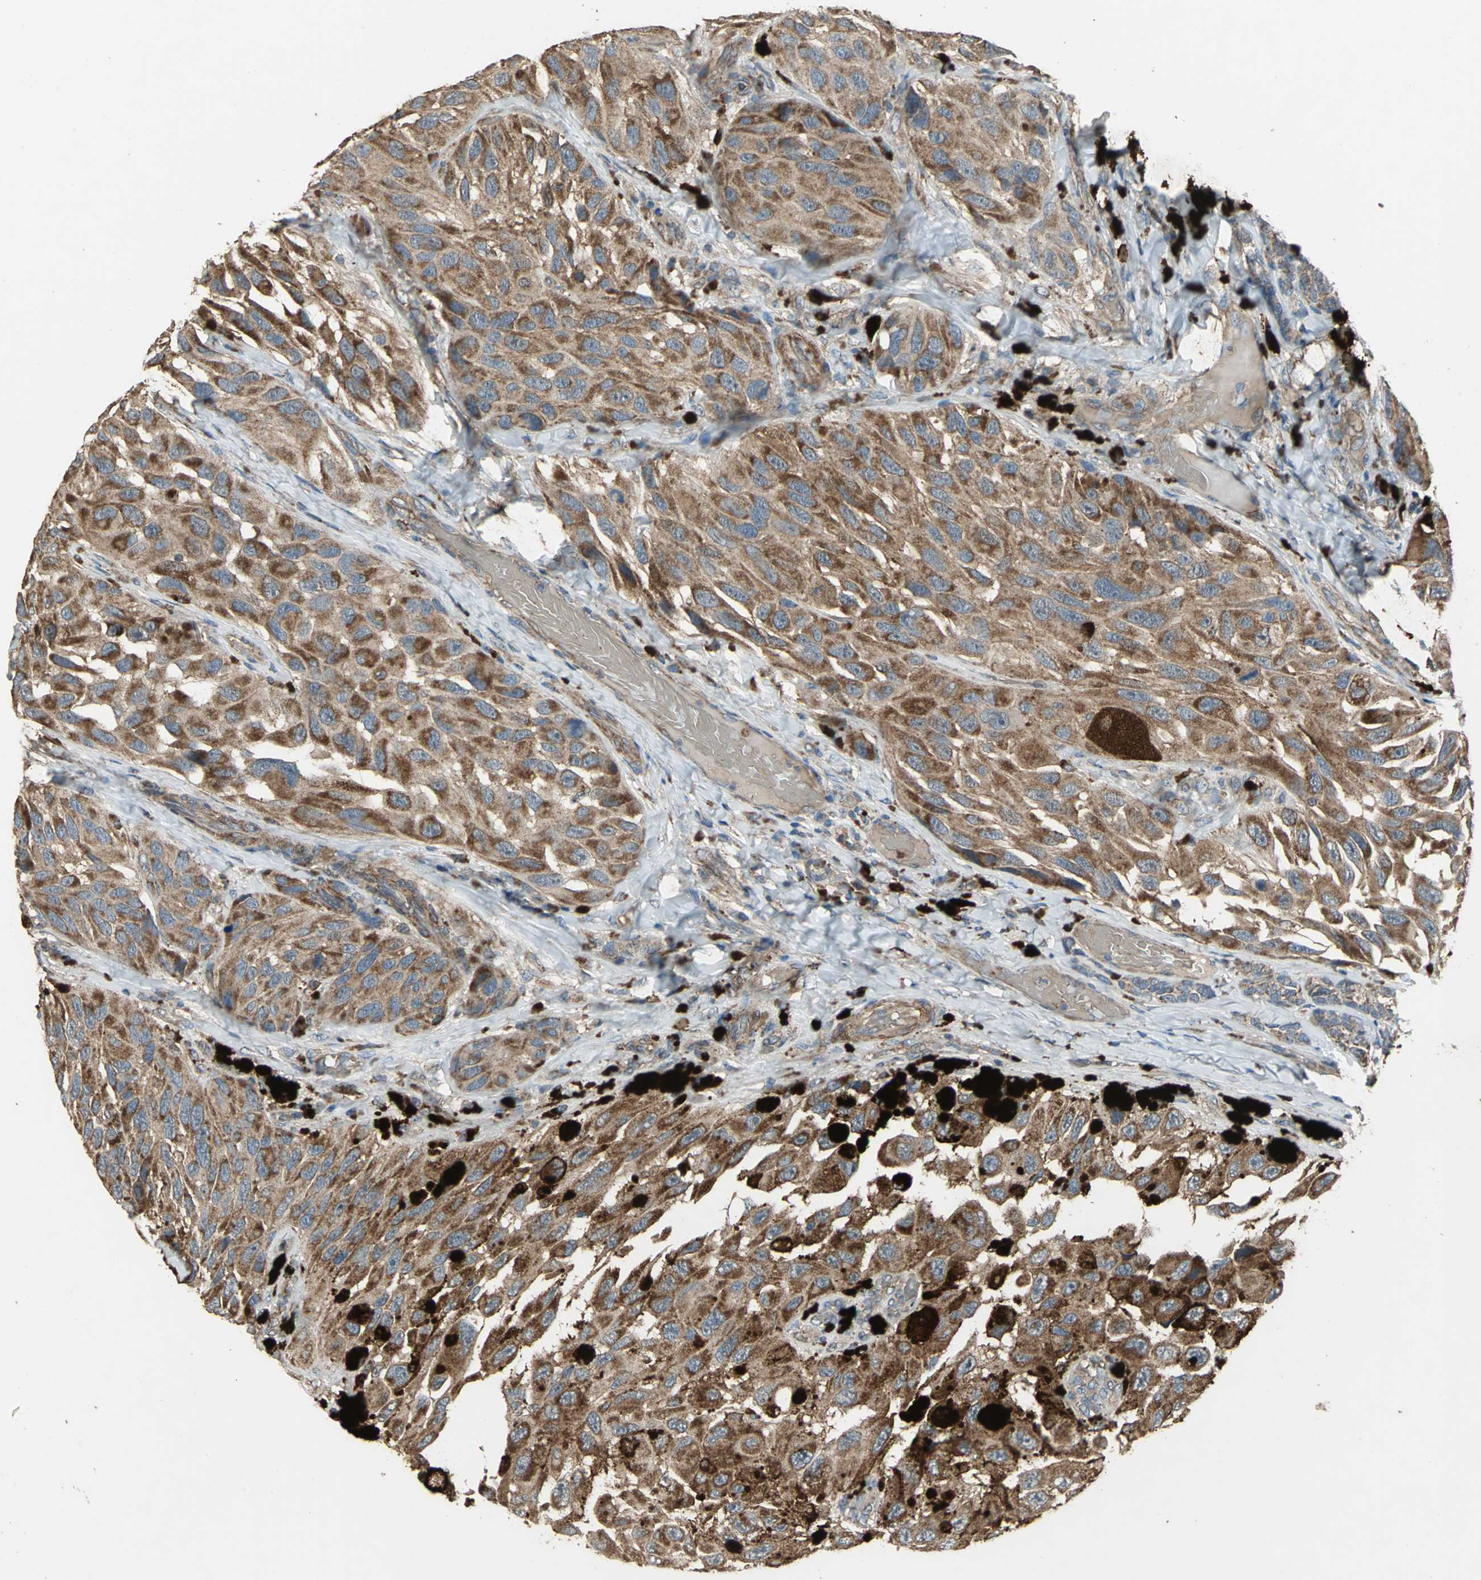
{"staining": {"intensity": "strong", "quantity": ">75%", "location": "cytoplasmic/membranous"}, "tissue": "melanoma", "cell_type": "Tumor cells", "image_type": "cancer", "snomed": [{"axis": "morphology", "description": "Malignant melanoma, NOS"}, {"axis": "topography", "description": "Skin"}], "caption": "Immunohistochemical staining of human malignant melanoma demonstrates high levels of strong cytoplasmic/membranous protein positivity in approximately >75% of tumor cells. (Stains: DAB (3,3'-diaminobenzidine) in brown, nuclei in blue, Microscopy: brightfield microscopy at high magnification).", "gene": "POLRMT", "patient": {"sex": "female", "age": 73}}